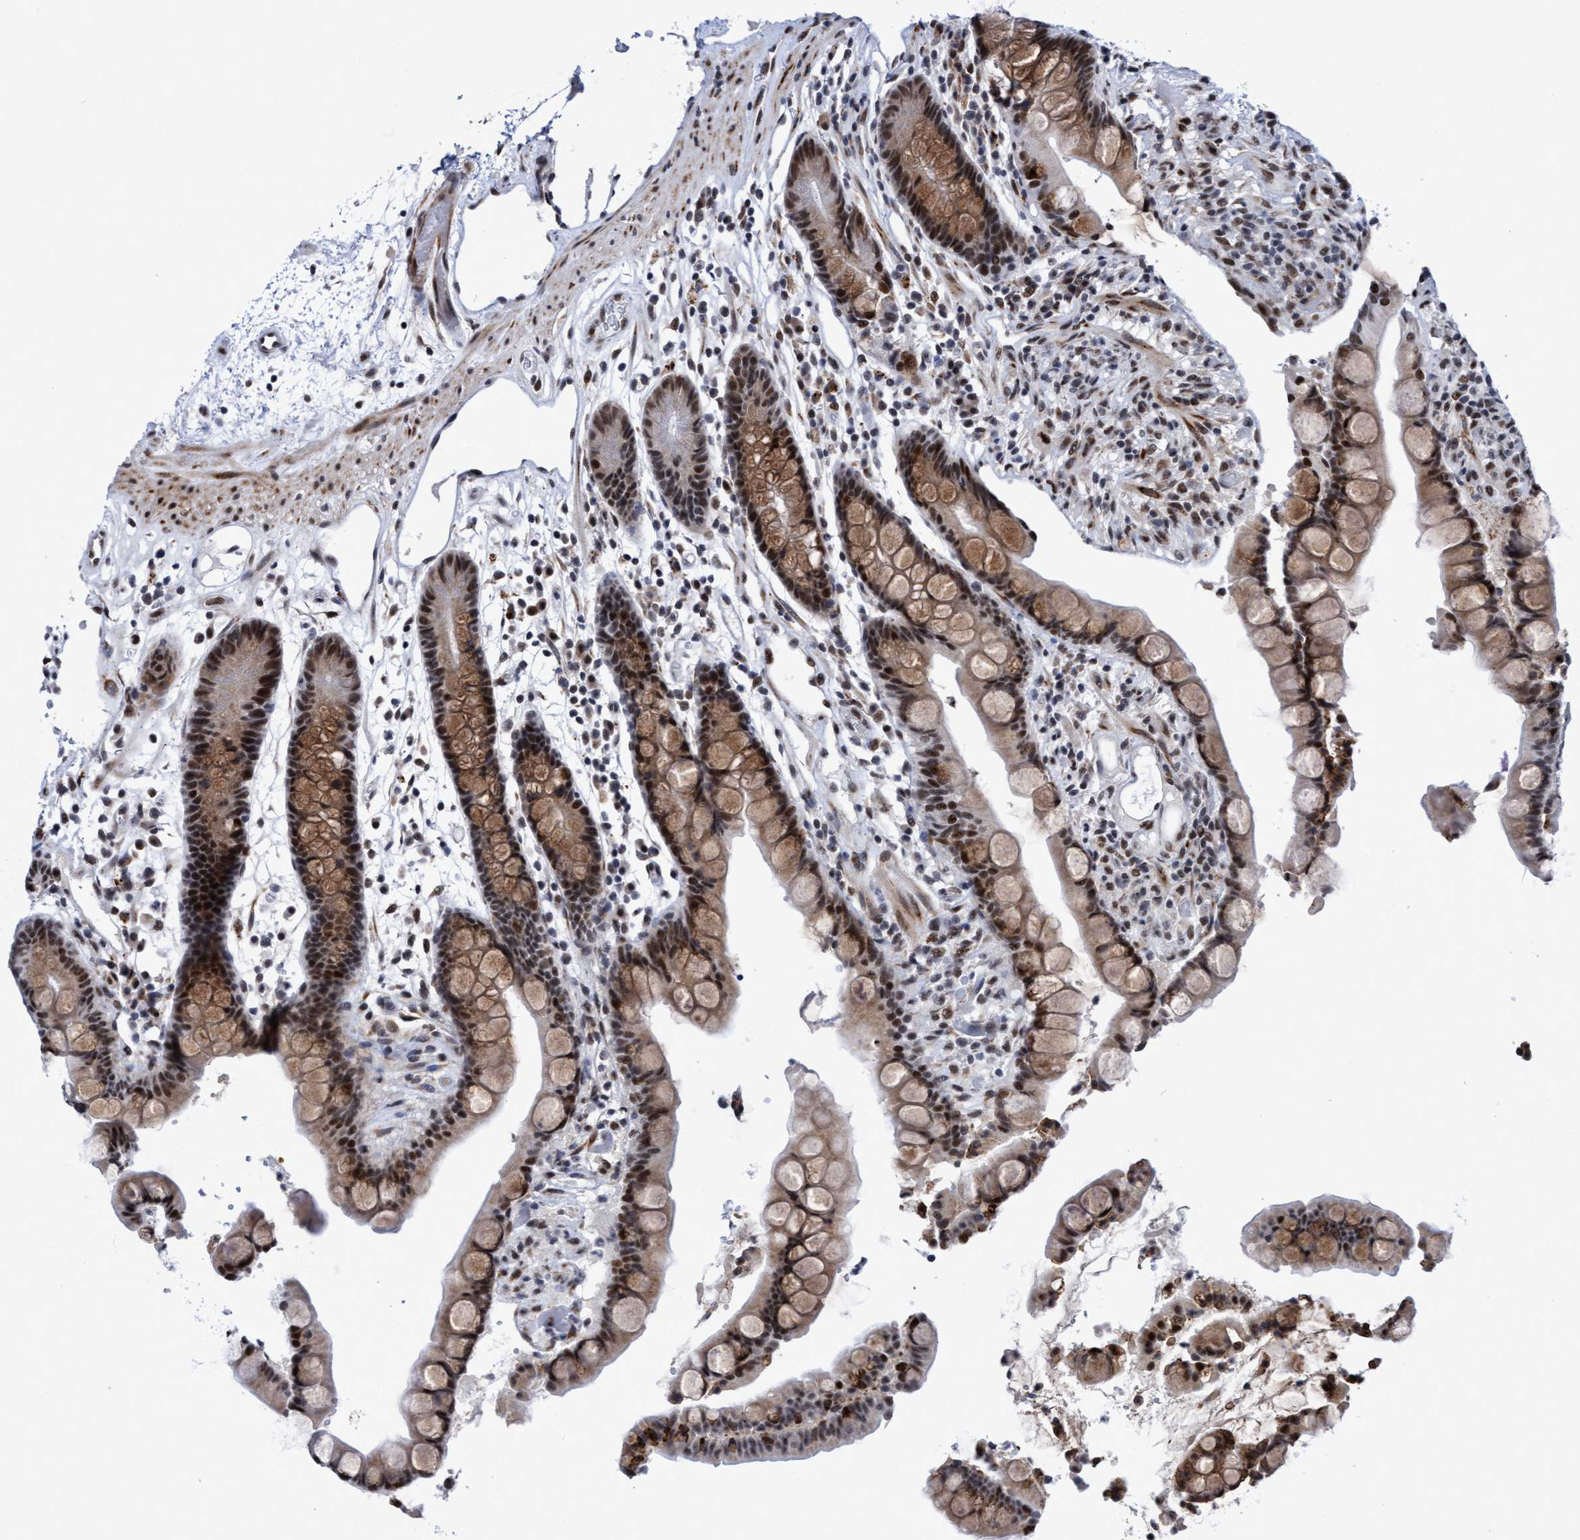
{"staining": {"intensity": "strong", "quantity": ">75%", "location": "nuclear"}, "tissue": "colon", "cell_type": "Endothelial cells", "image_type": "normal", "snomed": [{"axis": "morphology", "description": "Normal tissue, NOS"}, {"axis": "topography", "description": "Colon"}], "caption": "Colon stained with DAB (3,3'-diaminobenzidine) immunohistochemistry (IHC) exhibits high levels of strong nuclear positivity in about >75% of endothelial cells.", "gene": "GLT6D1", "patient": {"sex": "male", "age": 73}}